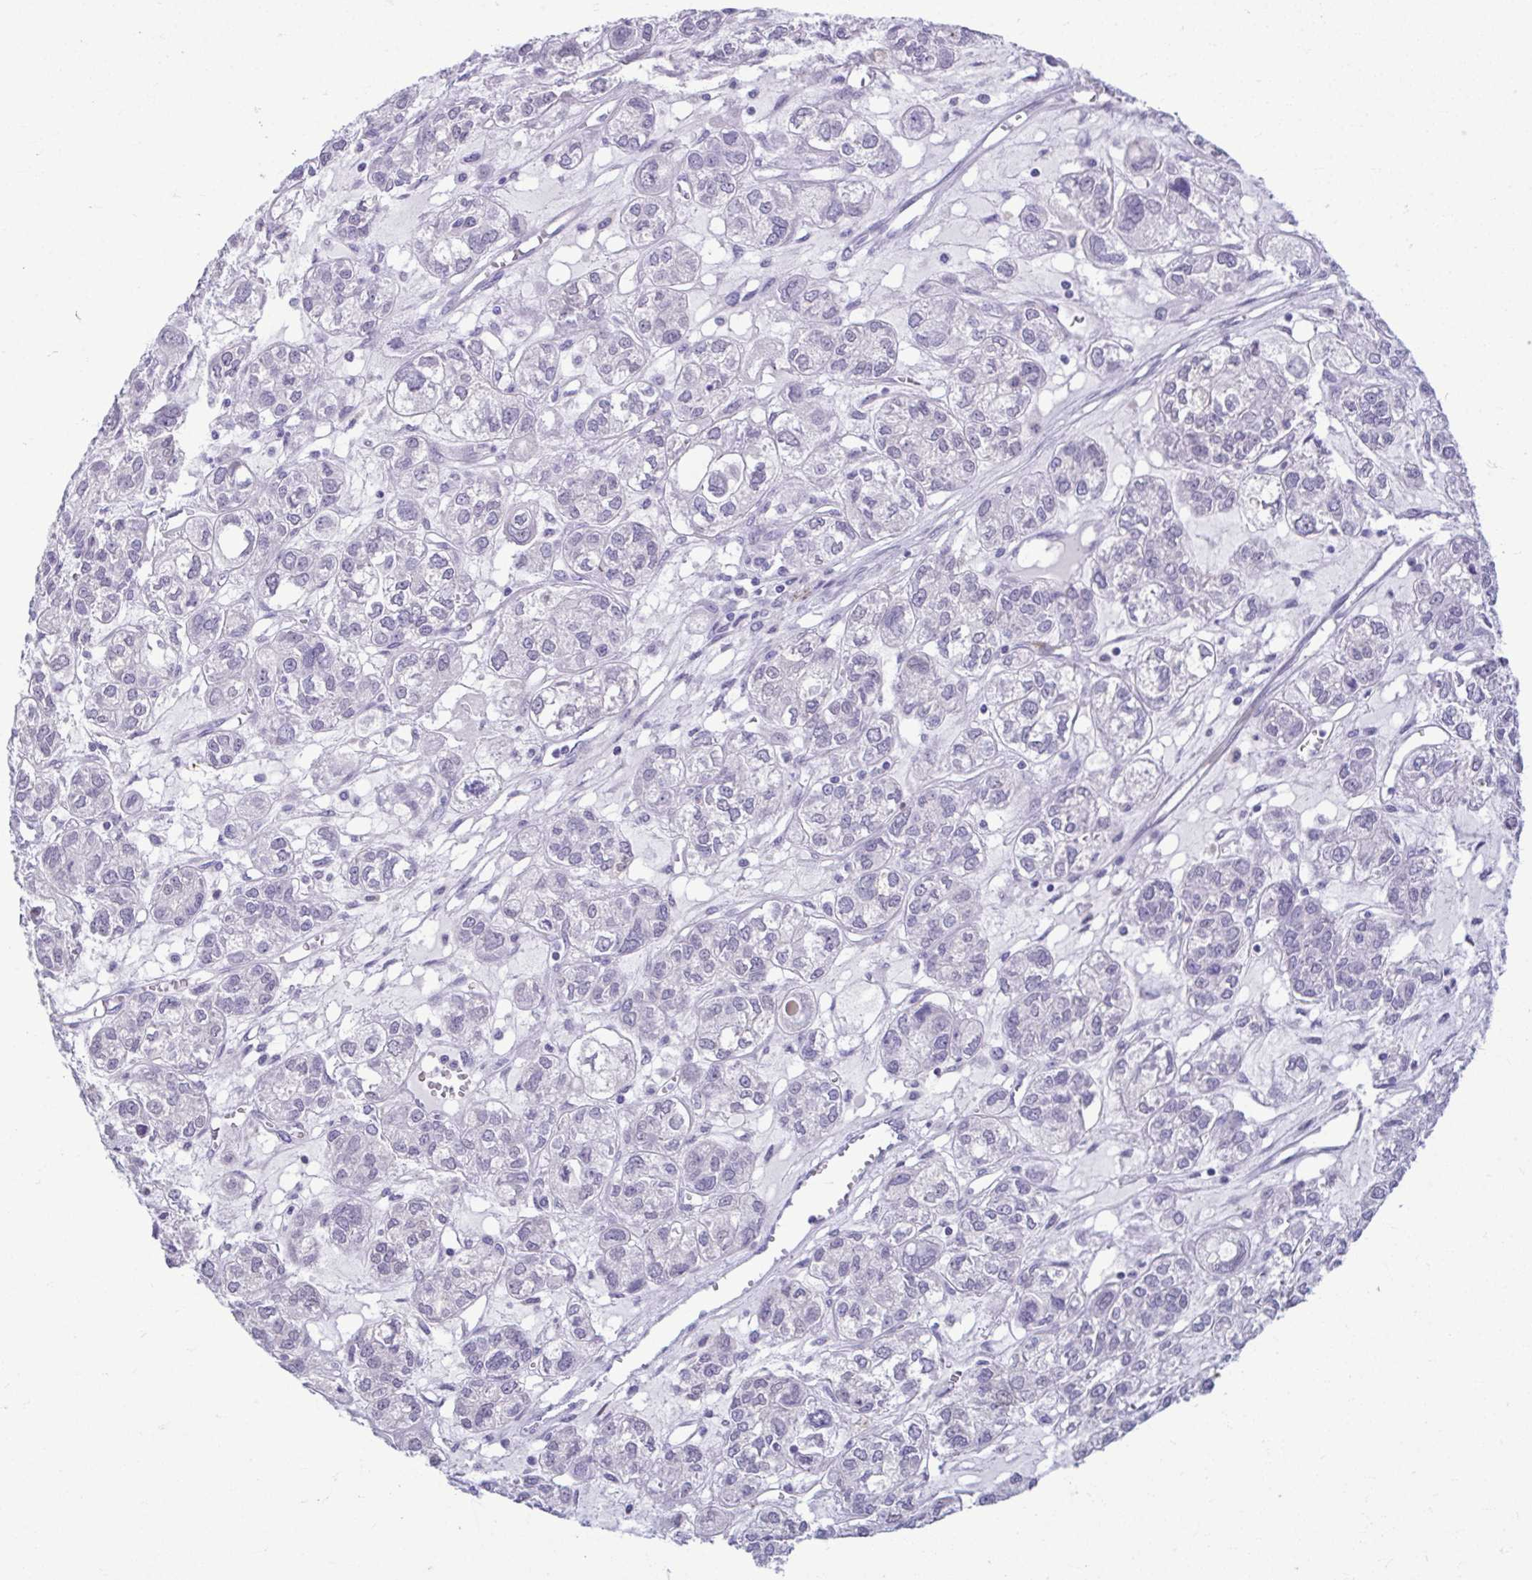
{"staining": {"intensity": "negative", "quantity": "none", "location": "none"}, "tissue": "ovarian cancer", "cell_type": "Tumor cells", "image_type": "cancer", "snomed": [{"axis": "morphology", "description": "Carcinoma, endometroid"}, {"axis": "topography", "description": "Ovary"}], "caption": "Tumor cells show no significant protein positivity in ovarian cancer.", "gene": "SERPINI1", "patient": {"sex": "female", "age": 64}}